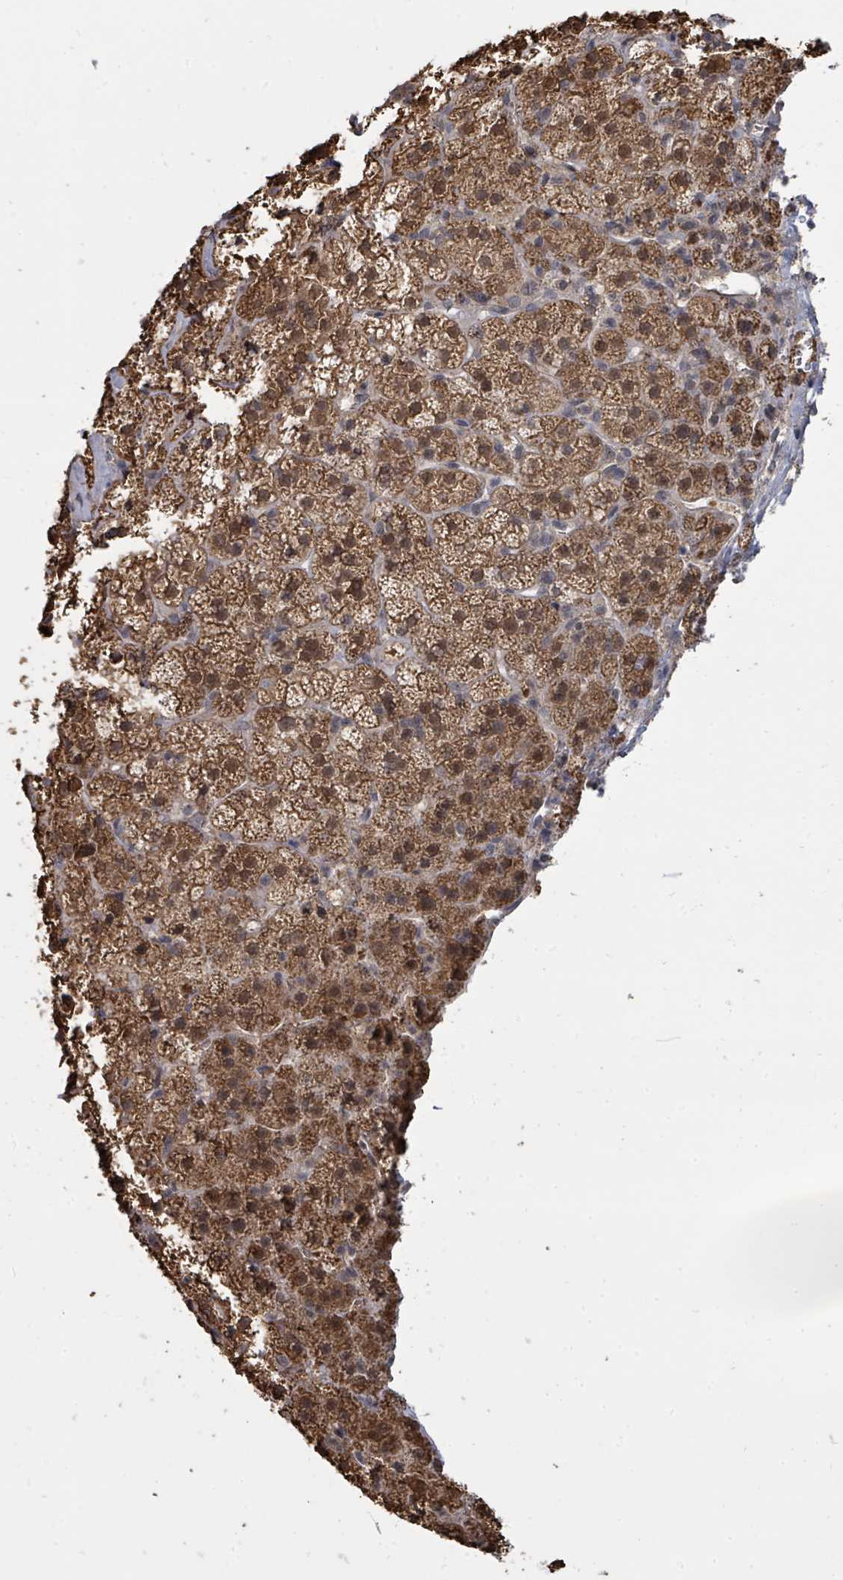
{"staining": {"intensity": "moderate", "quantity": ">75%", "location": "cytoplasmic/membranous,nuclear"}, "tissue": "adrenal gland", "cell_type": "Glandular cells", "image_type": "normal", "snomed": [{"axis": "morphology", "description": "Normal tissue, NOS"}, {"axis": "topography", "description": "Adrenal gland"}], "caption": "A brown stain shows moderate cytoplasmic/membranous,nuclear staining of a protein in glandular cells of normal human adrenal gland.", "gene": "MAGOHB", "patient": {"sex": "female", "age": 70}}